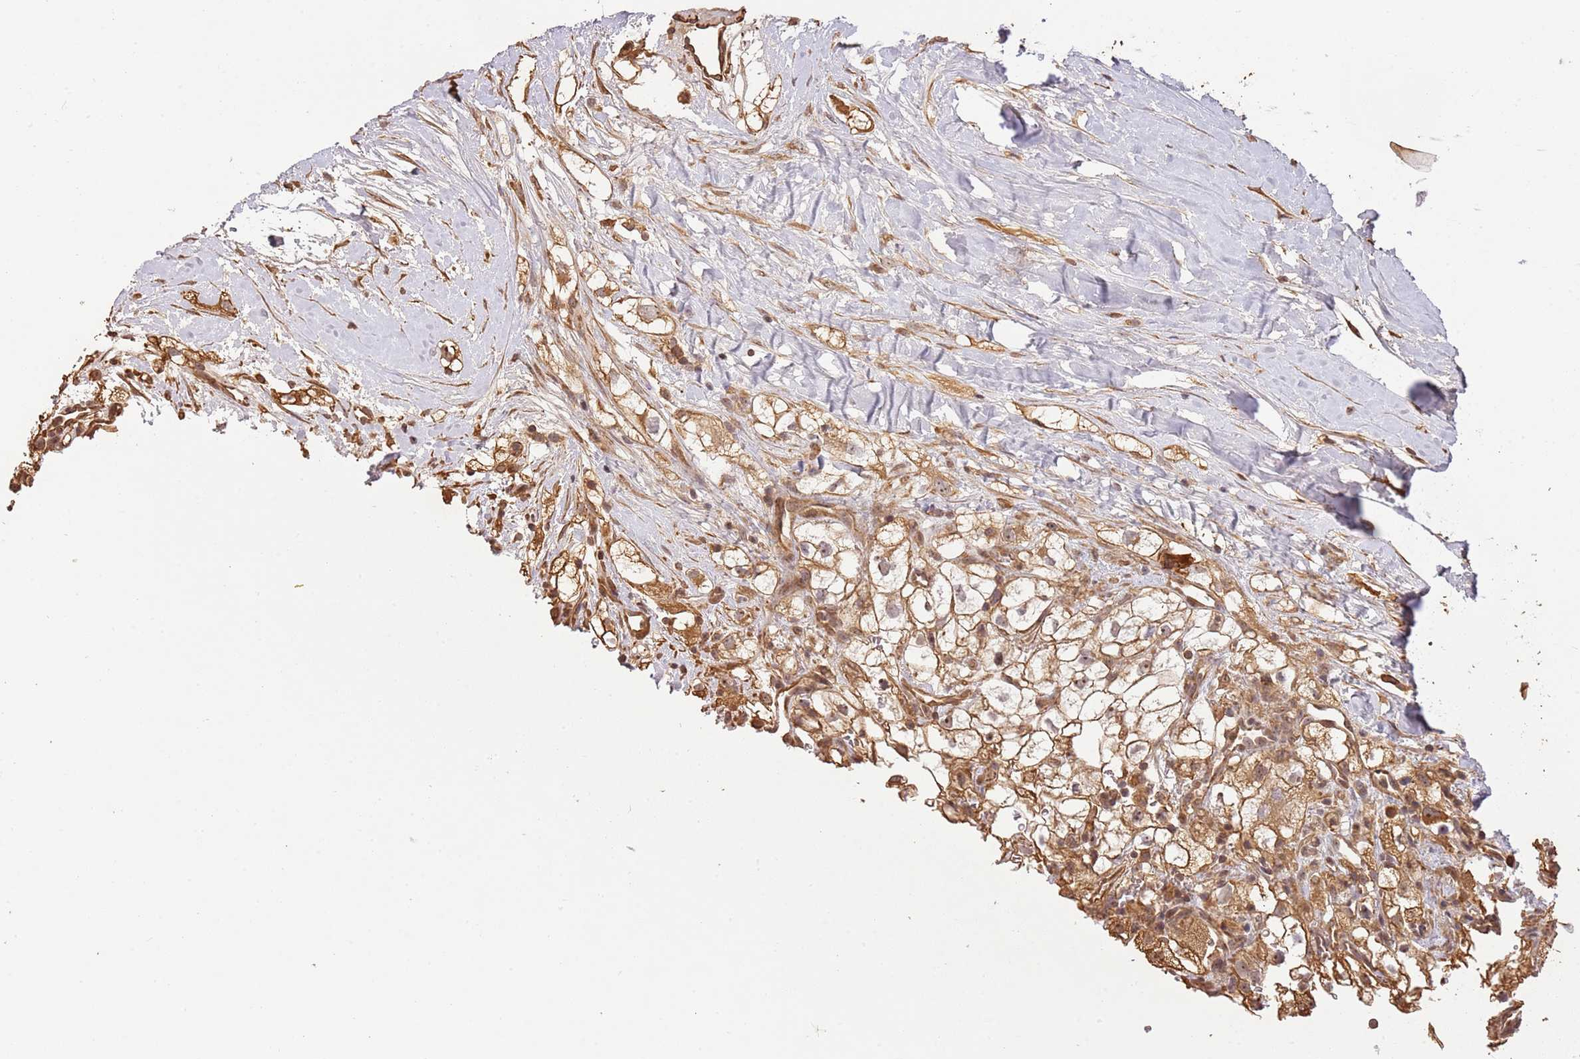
{"staining": {"intensity": "moderate", "quantity": ">75%", "location": "cytoplasmic/membranous"}, "tissue": "renal cancer", "cell_type": "Tumor cells", "image_type": "cancer", "snomed": [{"axis": "morphology", "description": "Adenocarcinoma, NOS"}, {"axis": "topography", "description": "Kidney"}], "caption": "Protein analysis of renal adenocarcinoma tissue displays moderate cytoplasmic/membranous expression in about >75% of tumor cells. The staining was performed using DAB to visualize the protein expression in brown, while the nuclei were stained in blue with hematoxylin (Magnification: 20x).", "gene": "SURF2", "patient": {"sex": "male", "age": 59}}